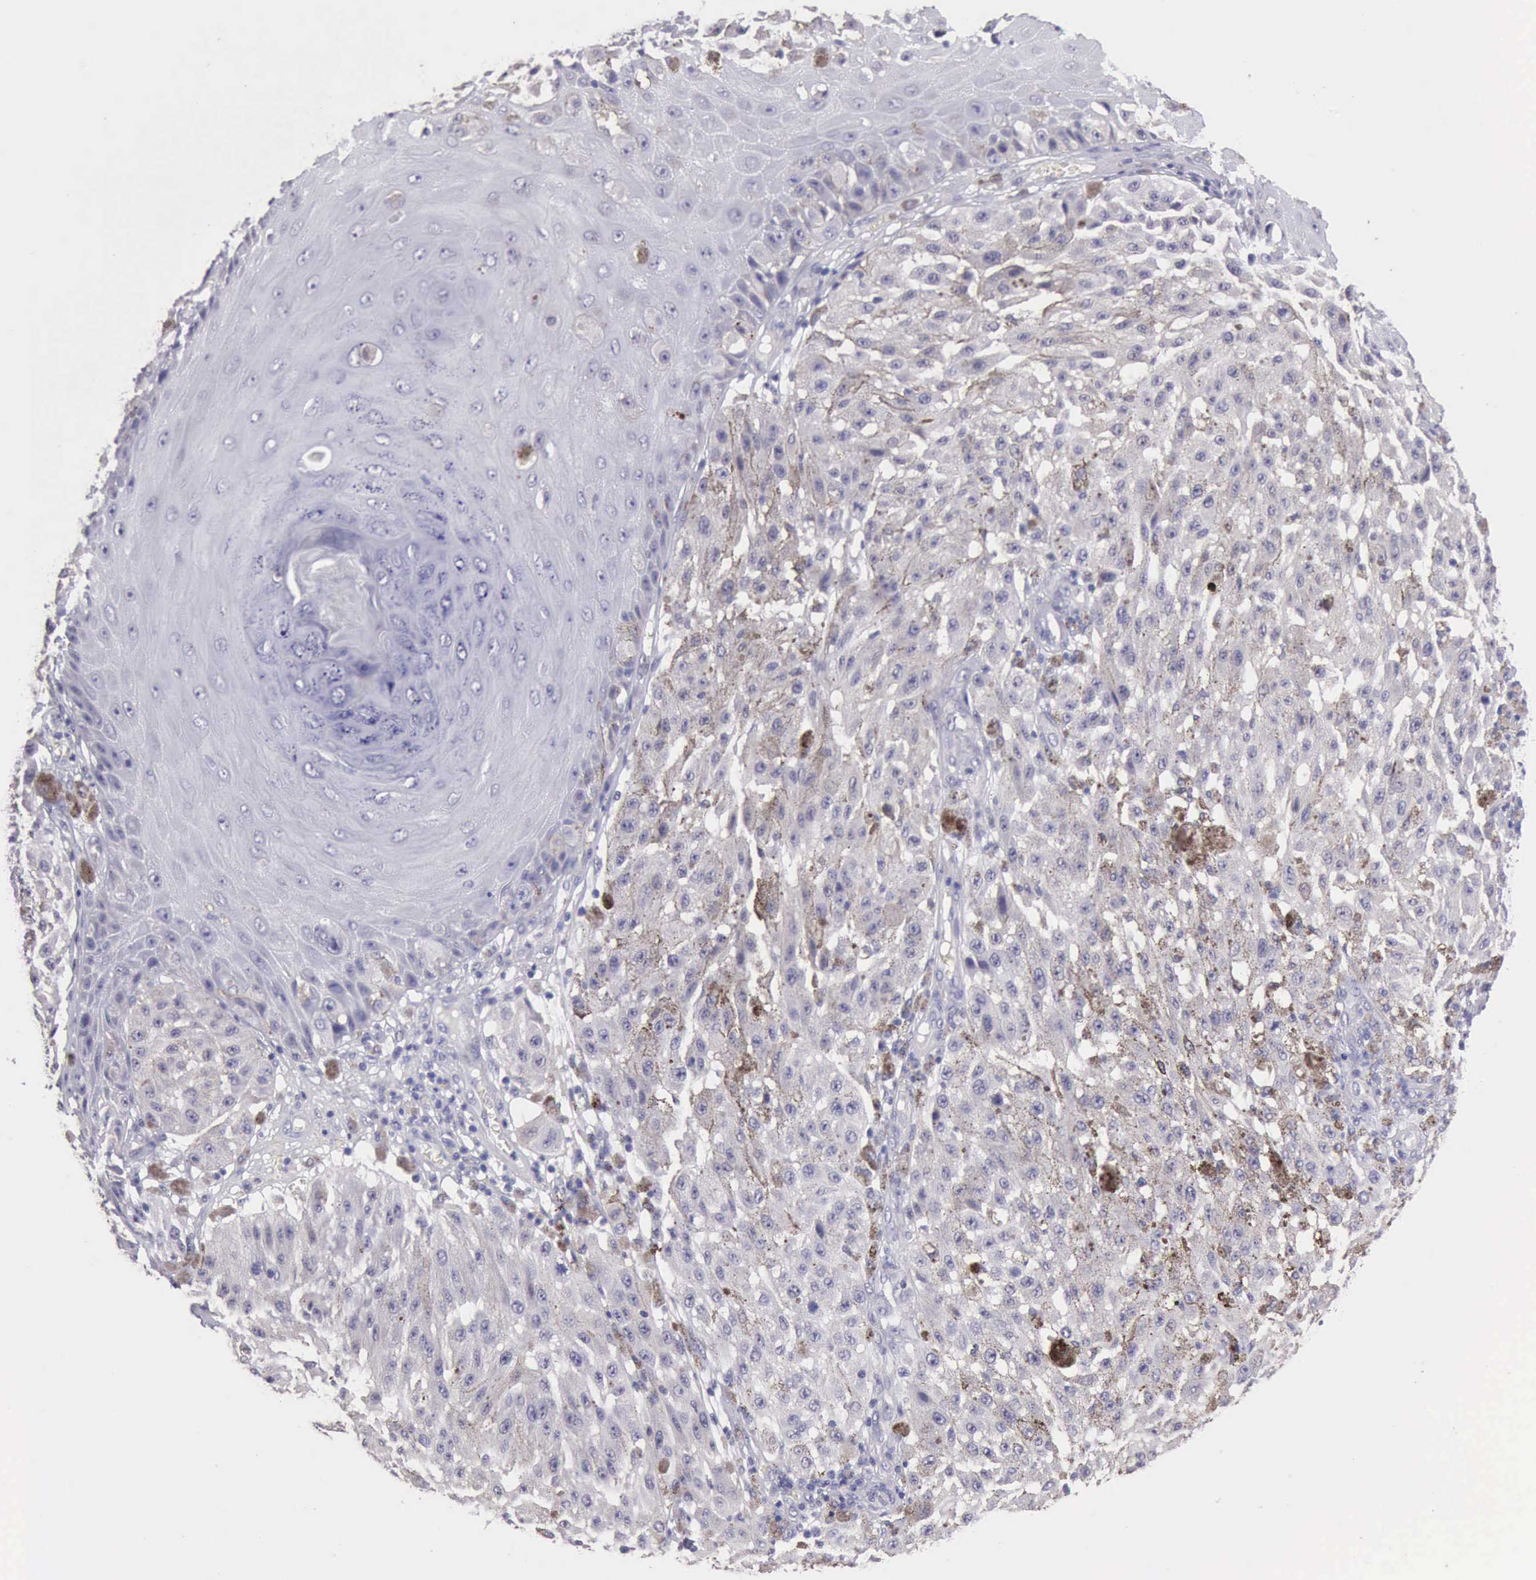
{"staining": {"intensity": "negative", "quantity": "none", "location": "none"}, "tissue": "melanoma", "cell_type": "Tumor cells", "image_type": "cancer", "snomed": [{"axis": "morphology", "description": "Malignant melanoma, NOS"}, {"axis": "topography", "description": "Skin"}], "caption": "This is a photomicrograph of immunohistochemistry staining of malignant melanoma, which shows no staining in tumor cells.", "gene": "KCND1", "patient": {"sex": "female", "age": 64}}